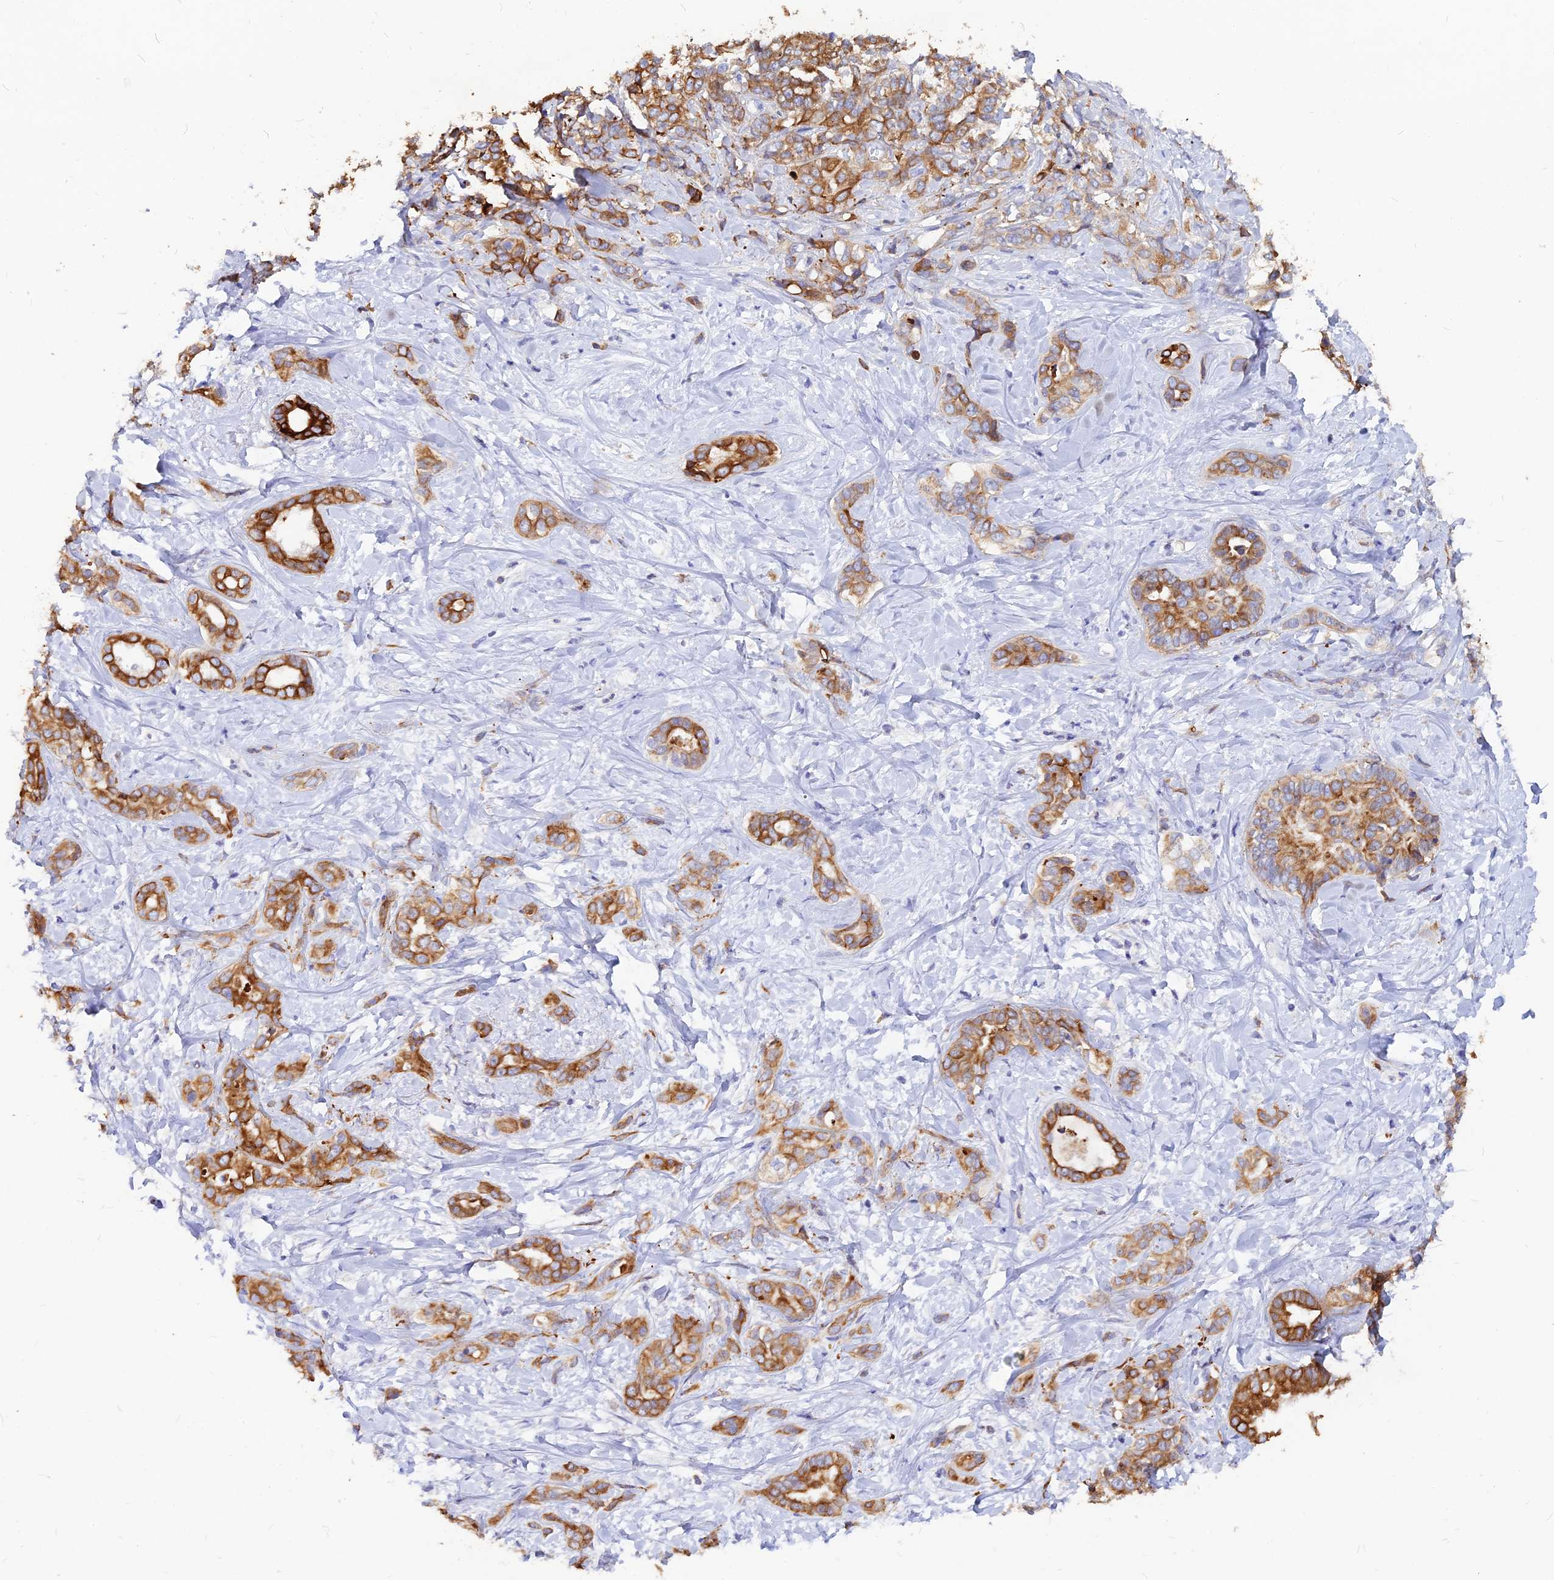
{"staining": {"intensity": "strong", "quantity": ">75%", "location": "cytoplasmic/membranous"}, "tissue": "liver cancer", "cell_type": "Tumor cells", "image_type": "cancer", "snomed": [{"axis": "morphology", "description": "Cholangiocarcinoma"}, {"axis": "topography", "description": "Liver"}], "caption": "IHC of human liver cancer shows high levels of strong cytoplasmic/membranous expression in approximately >75% of tumor cells. (Stains: DAB (3,3'-diaminobenzidine) in brown, nuclei in blue, Microscopy: brightfield microscopy at high magnification).", "gene": "DENND2D", "patient": {"sex": "female", "age": 77}}